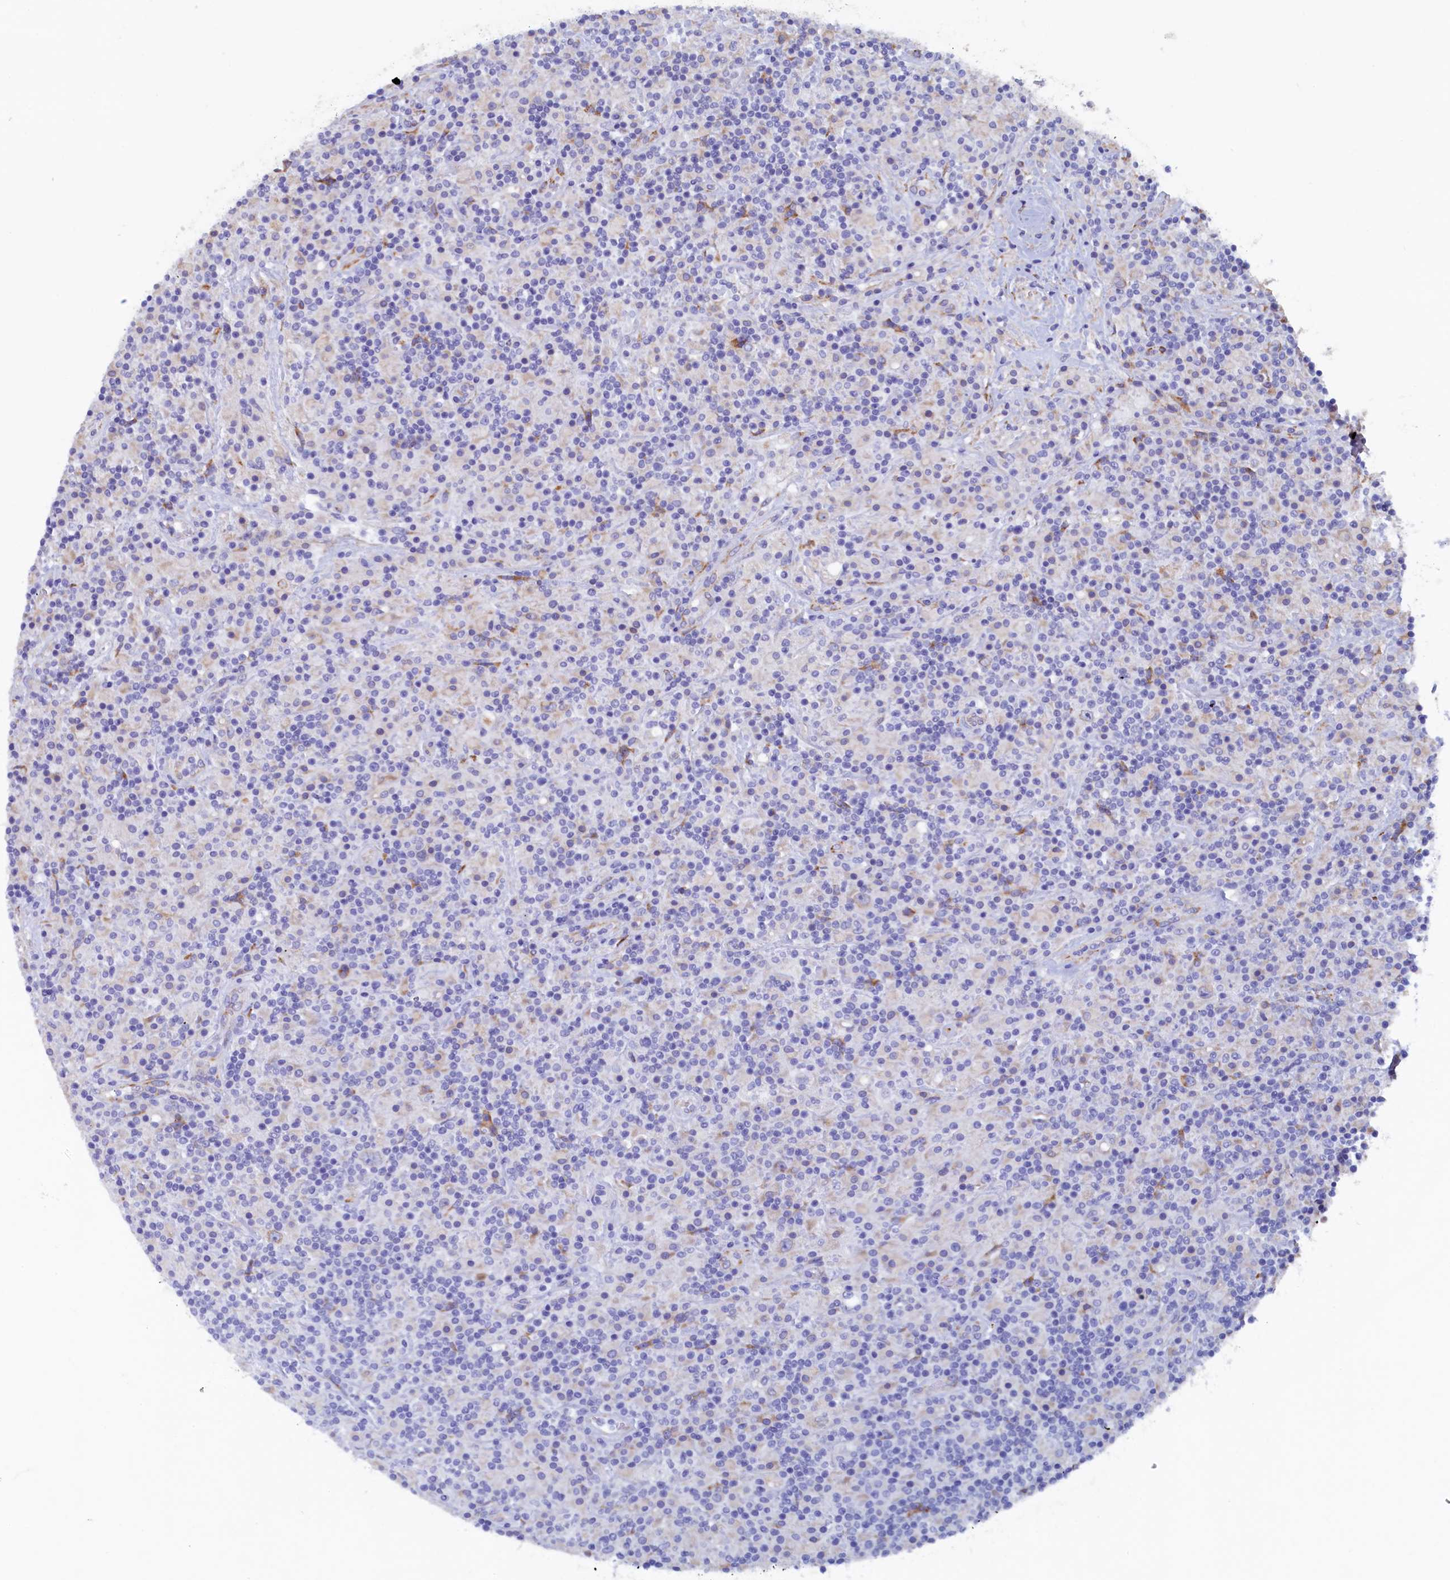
{"staining": {"intensity": "negative", "quantity": "none", "location": "none"}, "tissue": "lymphoma", "cell_type": "Tumor cells", "image_type": "cancer", "snomed": [{"axis": "morphology", "description": "Hodgkin's disease, NOS"}, {"axis": "topography", "description": "Lymph node"}], "caption": "Tumor cells are negative for brown protein staining in Hodgkin's disease.", "gene": "CBLIF", "patient": {"sex": "male", "age": 70}}